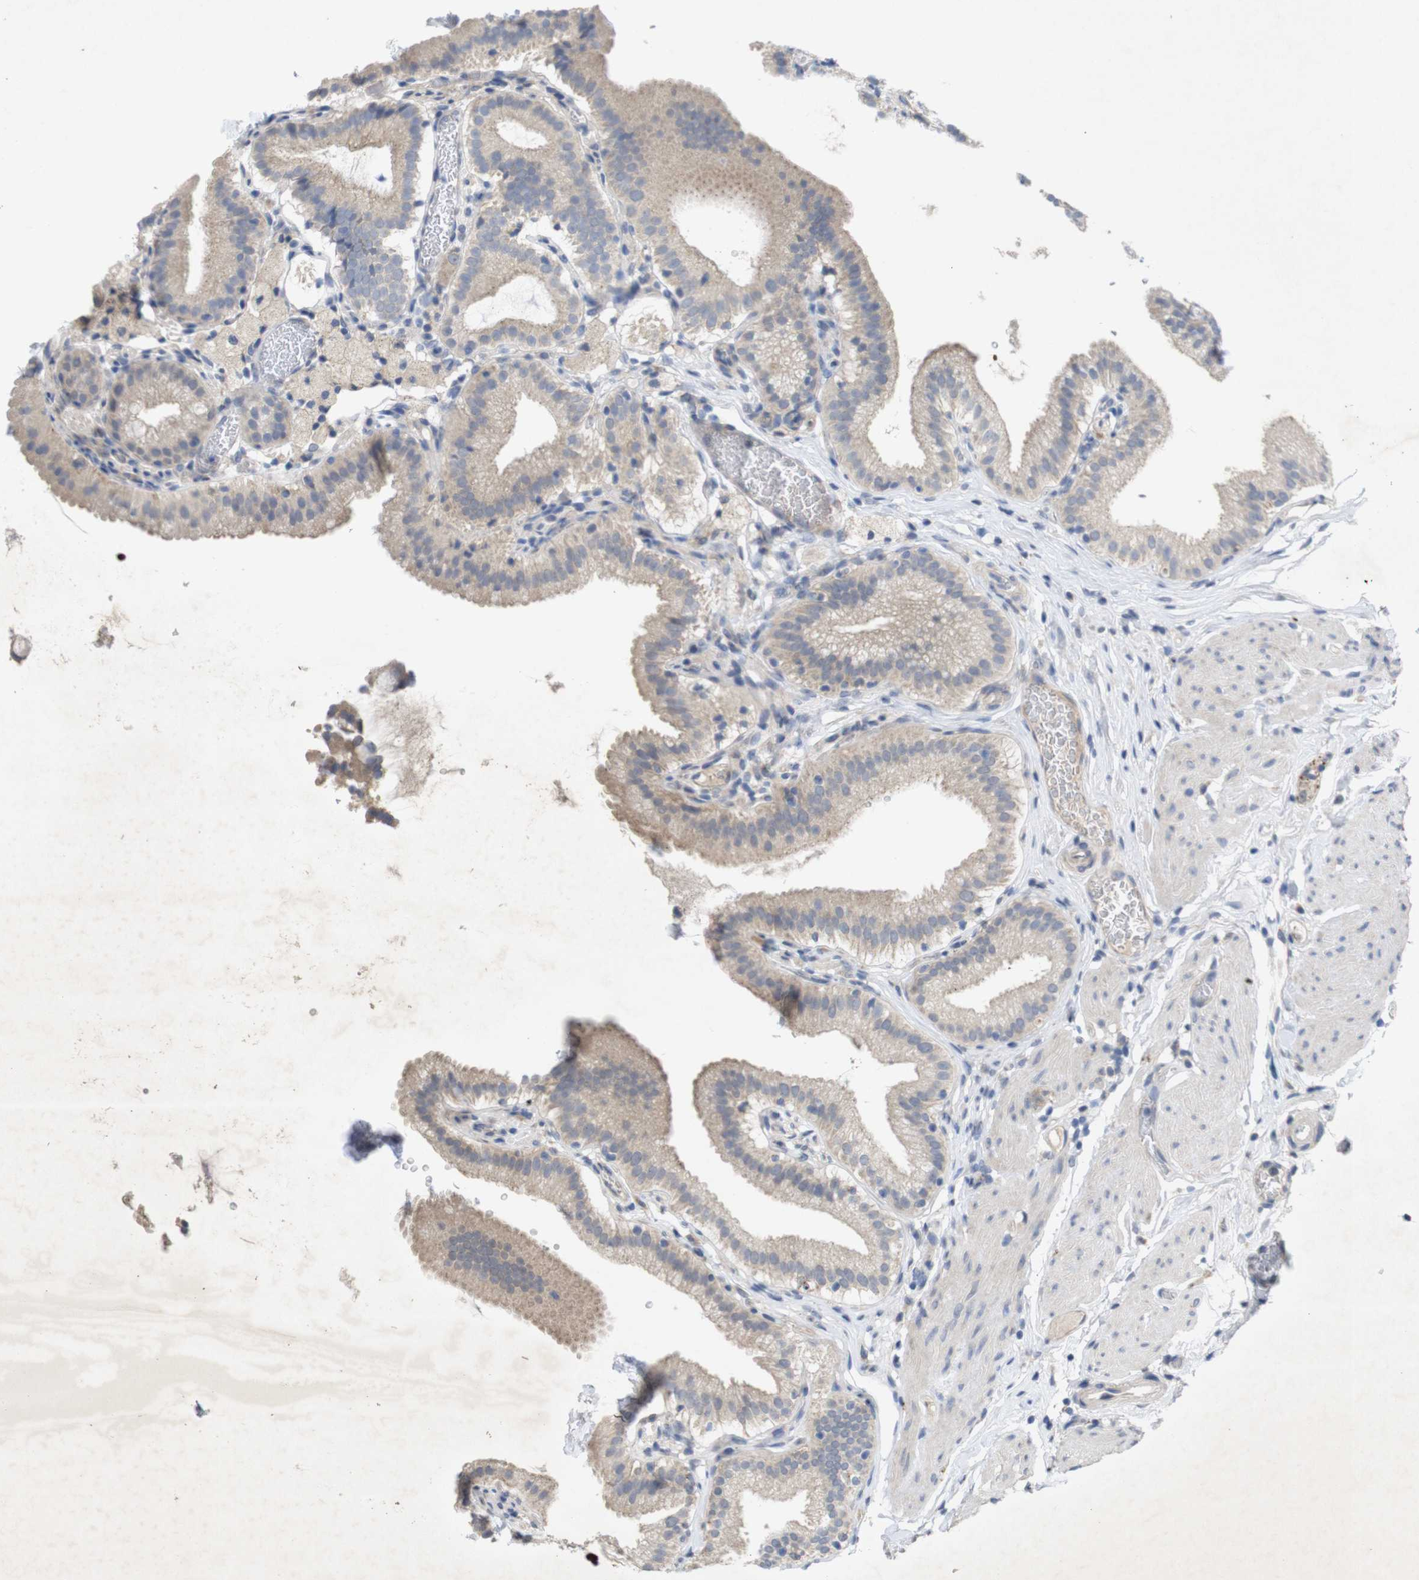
{"staining": {"intensity": "weak", "quantity": ">75%", "location": "cytoplasmic/membranous"}, "tissue": "gallbladder", "cell_type": "Glandular cells", "image_type": "normal", "snomed": [{"axis": "morphology", "description": "Normal tissue, NOS"}, {"axis": "topography", "description": "Gallbladder"}], "caption": "Protein analysis of unremarkable gallbladder shows weak cytoplasmic/membranous staining in about >75% of glandular cells.", "gene": "BCAR3", "patient": {"sex": "male", "age": 54}}